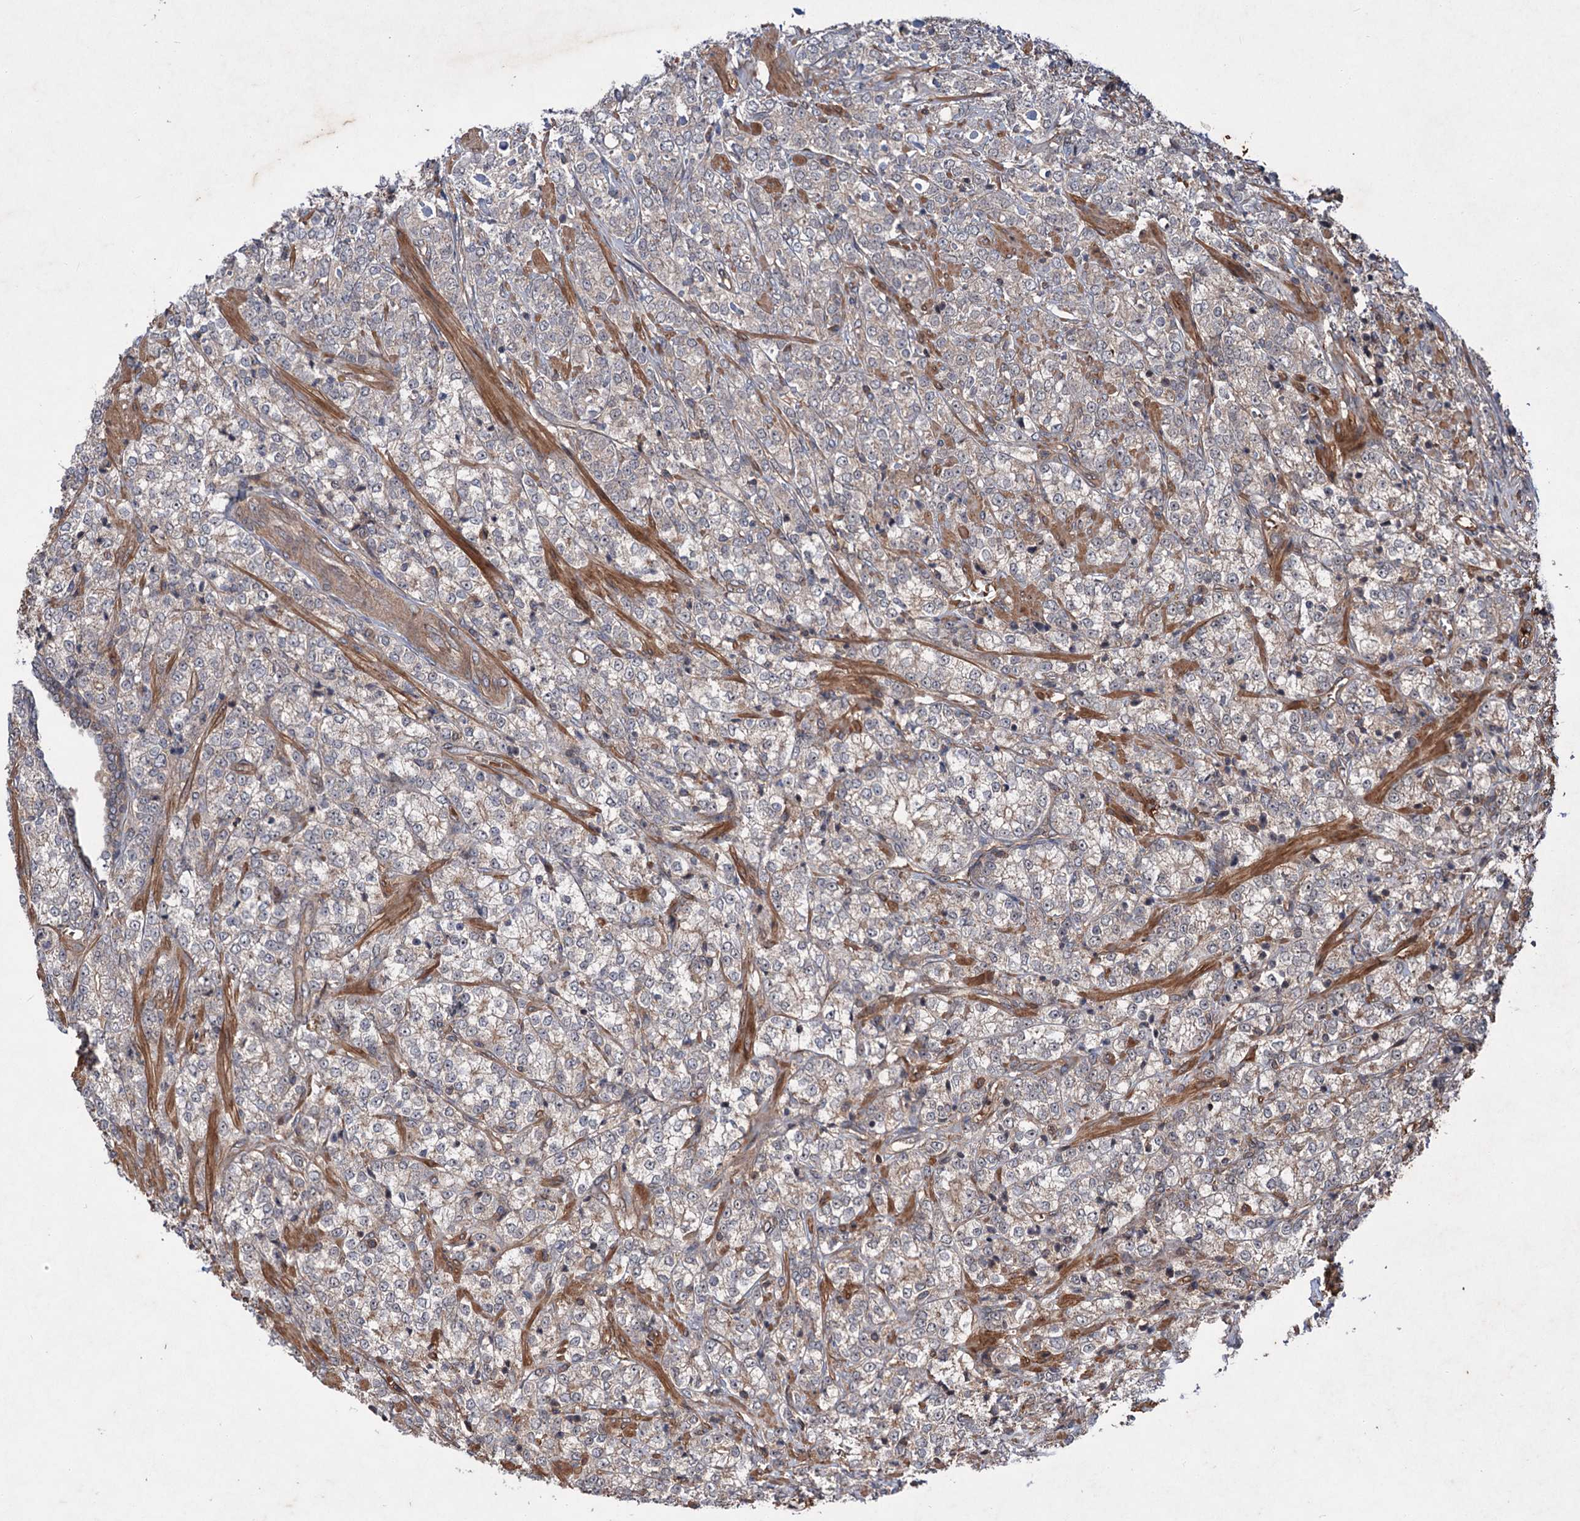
{"staining": {"intensity": "weak", "quantity": "25%-75%", "location": "cytoplasmic/membranous"}, "tissue": "prostate cancer", "cell_type": "Tumor cells", "image_type": "cancer", "snomed": [{"axis": "morphology", "description": "Adenocarcinoma, High grade"}, {"axis": "topography", "description": "Prostate"}], "caption": "Brown immunohistochemical staining in high-grade adenocarcinoma (prostate) demonstrates weak cytoplasmic/membranous staining in approximately 25%-75% of tumor cells.", "gene": "ADK", "patient": {"sex": "male", "age": 69}}